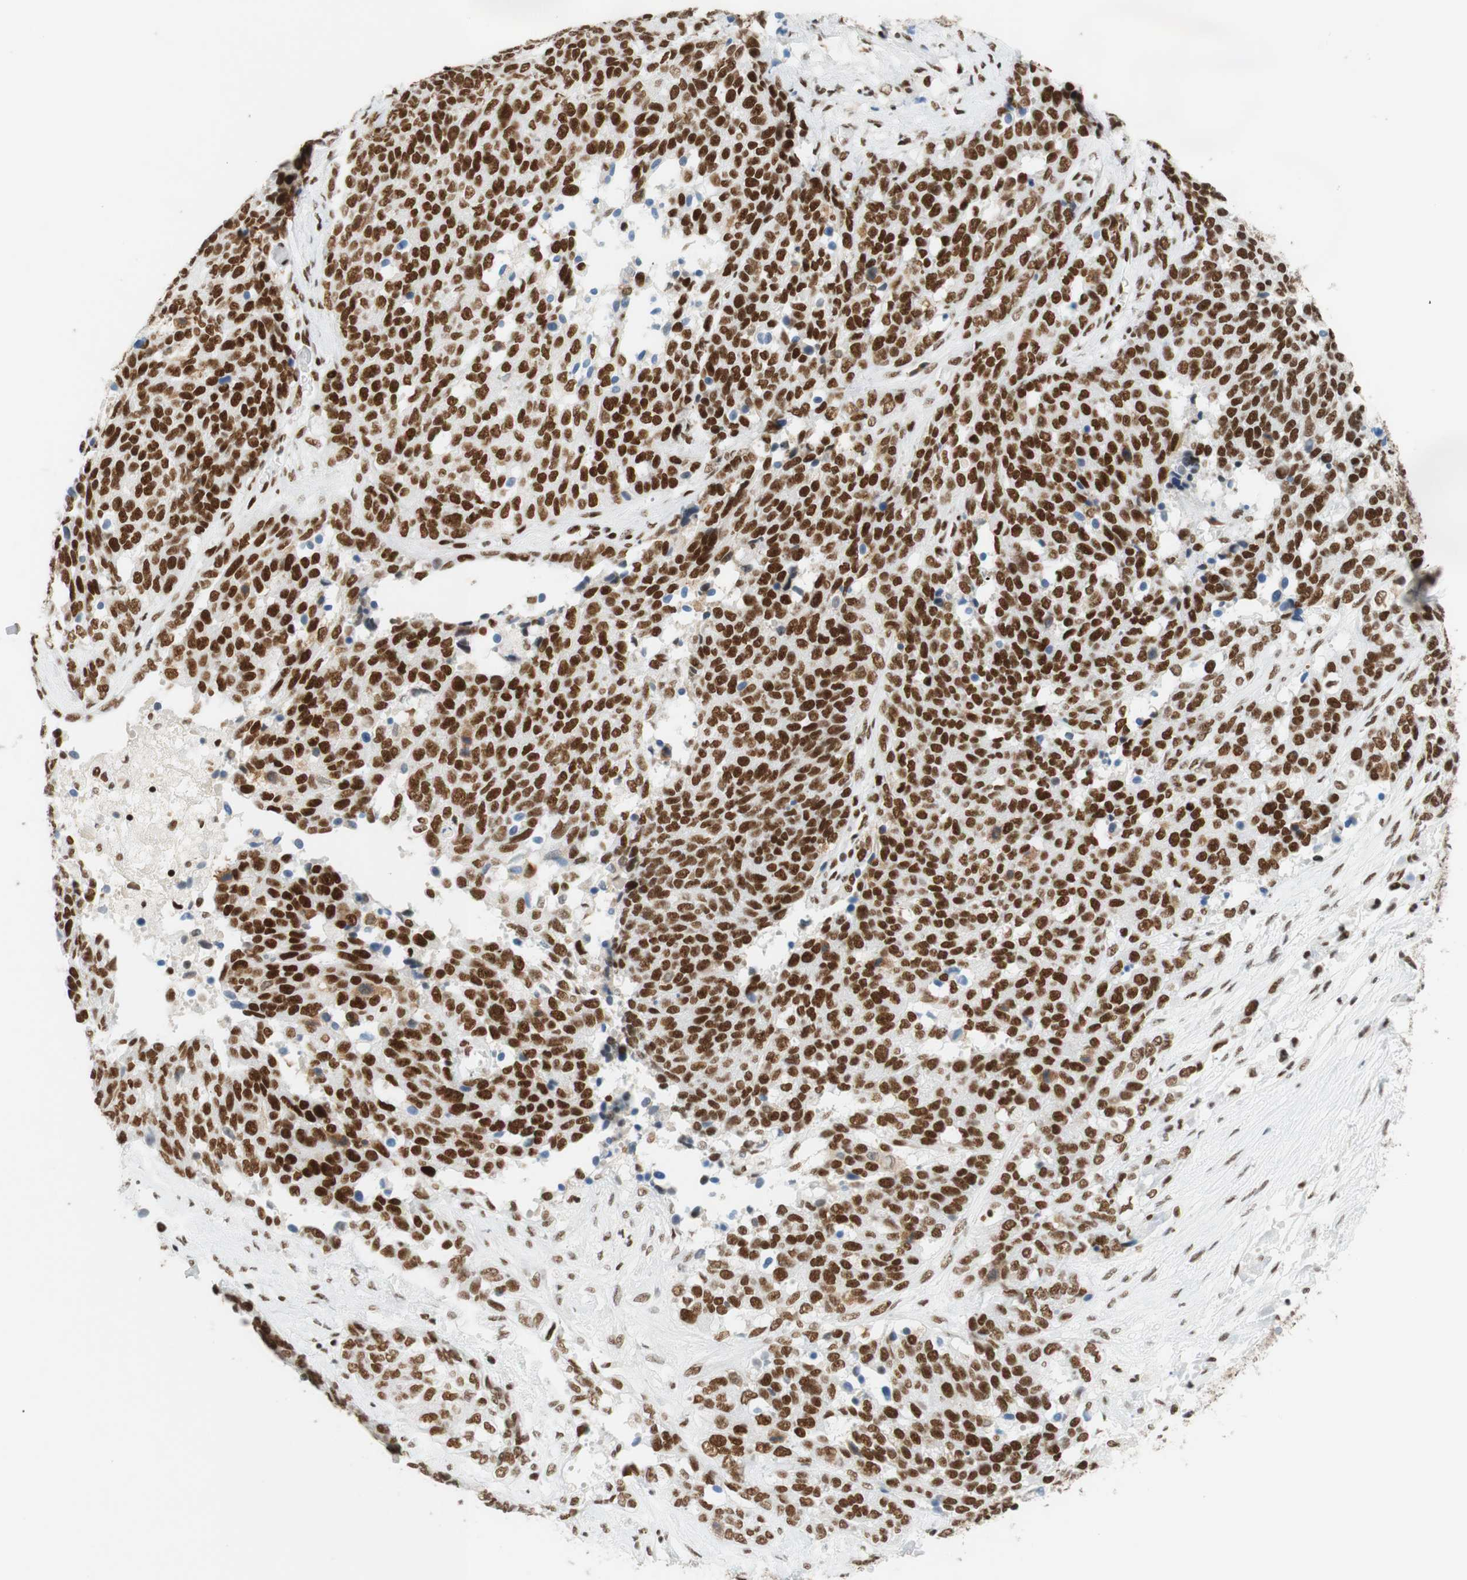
{"staining": {"intensity": "moderate", "quantity": ">75%", "location": "nuclear"}, "tissue": "ovarian cancer", "cell_type": "Tumor cells", "image_type": "cancer", "snomed": [{"axis": "morphology", "description": "Cystadenocarcinoma, serous, NOS"}, {"axis": "topography", "description": "Ovary"}], "caption": "Immunohistochemistry (IHC) micrograph of human ovarian serous cystadenocarcinoma stained for a protein (brown), which displays medium levels of moderate nuclear positivity in about >75% of tumor cells.", "gene": "RNF20", "patient": {"sex": "female", "age": 44}}